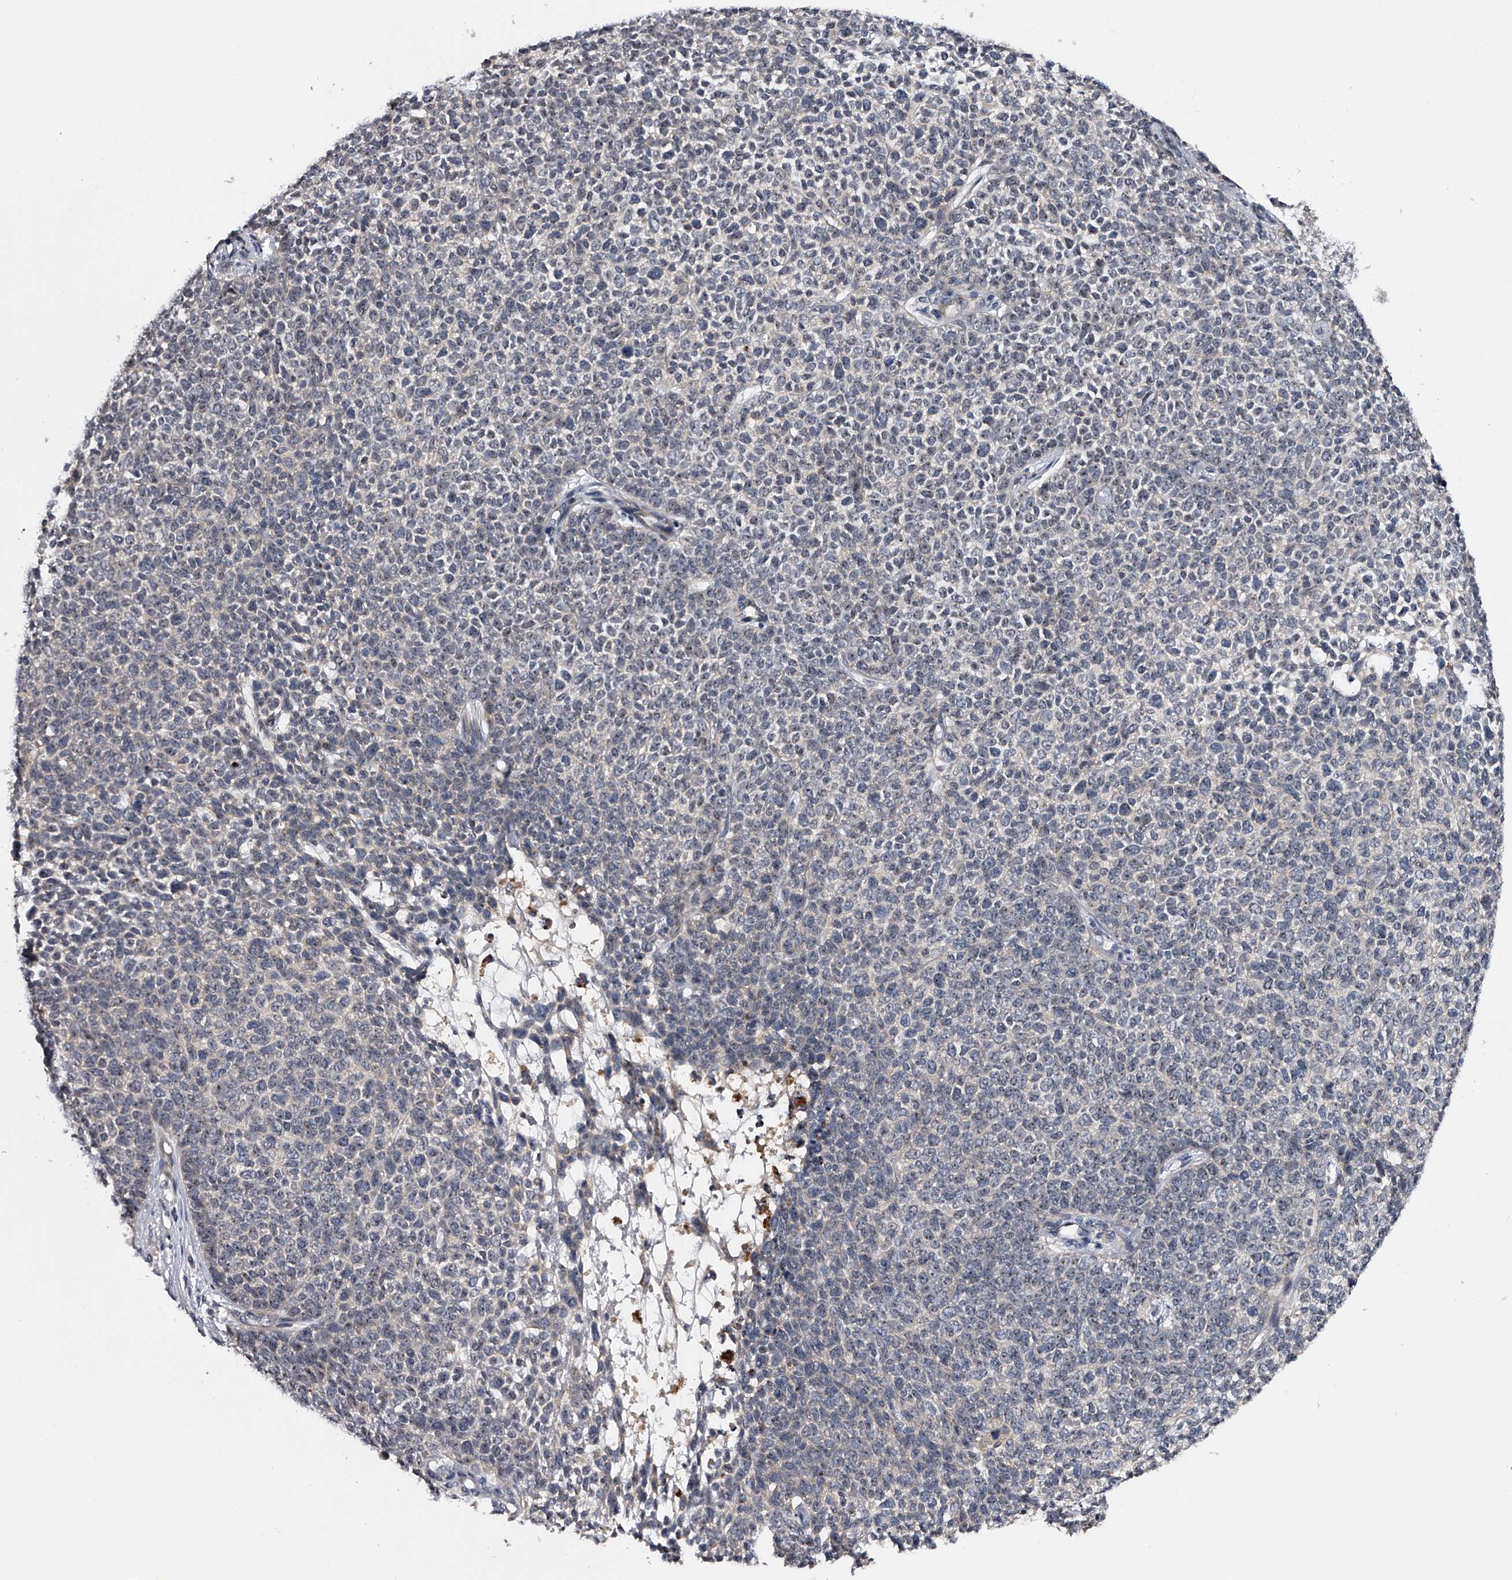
{"staining": {"intensity": "weak", "quantity": "25%-75%", "location": "nuclear"}, "tissue": "skin cancer", "cell_type": "Tumor cells", "image_type": "cancer", "snomed": [{"axis": "morphology", "description": "Basal cell carcinoma"}, {"axis": "topography", "description": "Skin"}], "caption": "A brown stain labels weak nuclear positivity of a protein in skin cancer tumor cells. (DAB = brown stain, brightfield microscopy at high magnification).", "gene": "MDN1", "patient": {"sex": "female", "age": 84}}